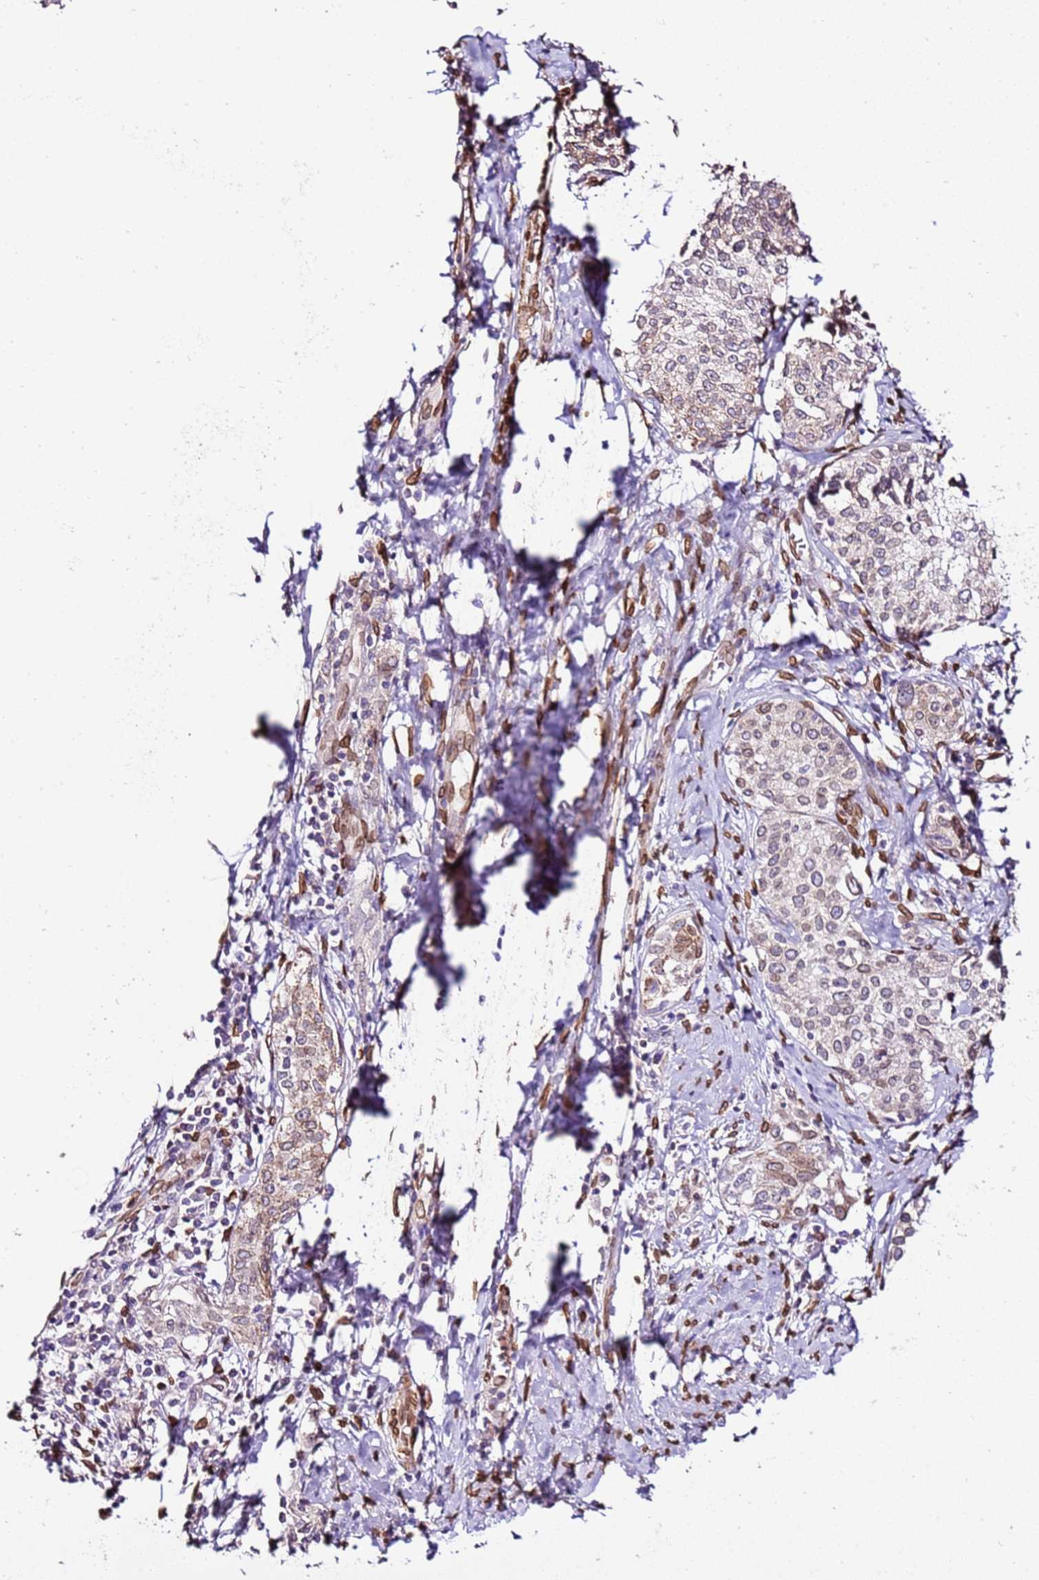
{"staining": {"intensity": "weak", "quantity": "<25%", "location": "cytoplasmic/membranous,nuclear"}, "tissue": "cervical cancer", "cell_type": "Tumor cells", "image_type": "cancer", "snomed": [{"axis": "morphology", "description": "Squamous cell carcinoma, NOS"}, {"axis": "morphology", "description": "Adenocarcinoma, NOS"}, {"axis": "topography", "description": "Cervix"}], "caption": "An immunohistochemistry (IHC) micrograph of cervical cancer is shown. There is no staining in tumor cells of cervical cancer. Brightfield microscopy of immunohistochemistry stained with DAB (brown) and hematoxylin (blue), captured at high magnification.", "gene": "TMEM47", "patient": {"sex": "female", "age": 52}}